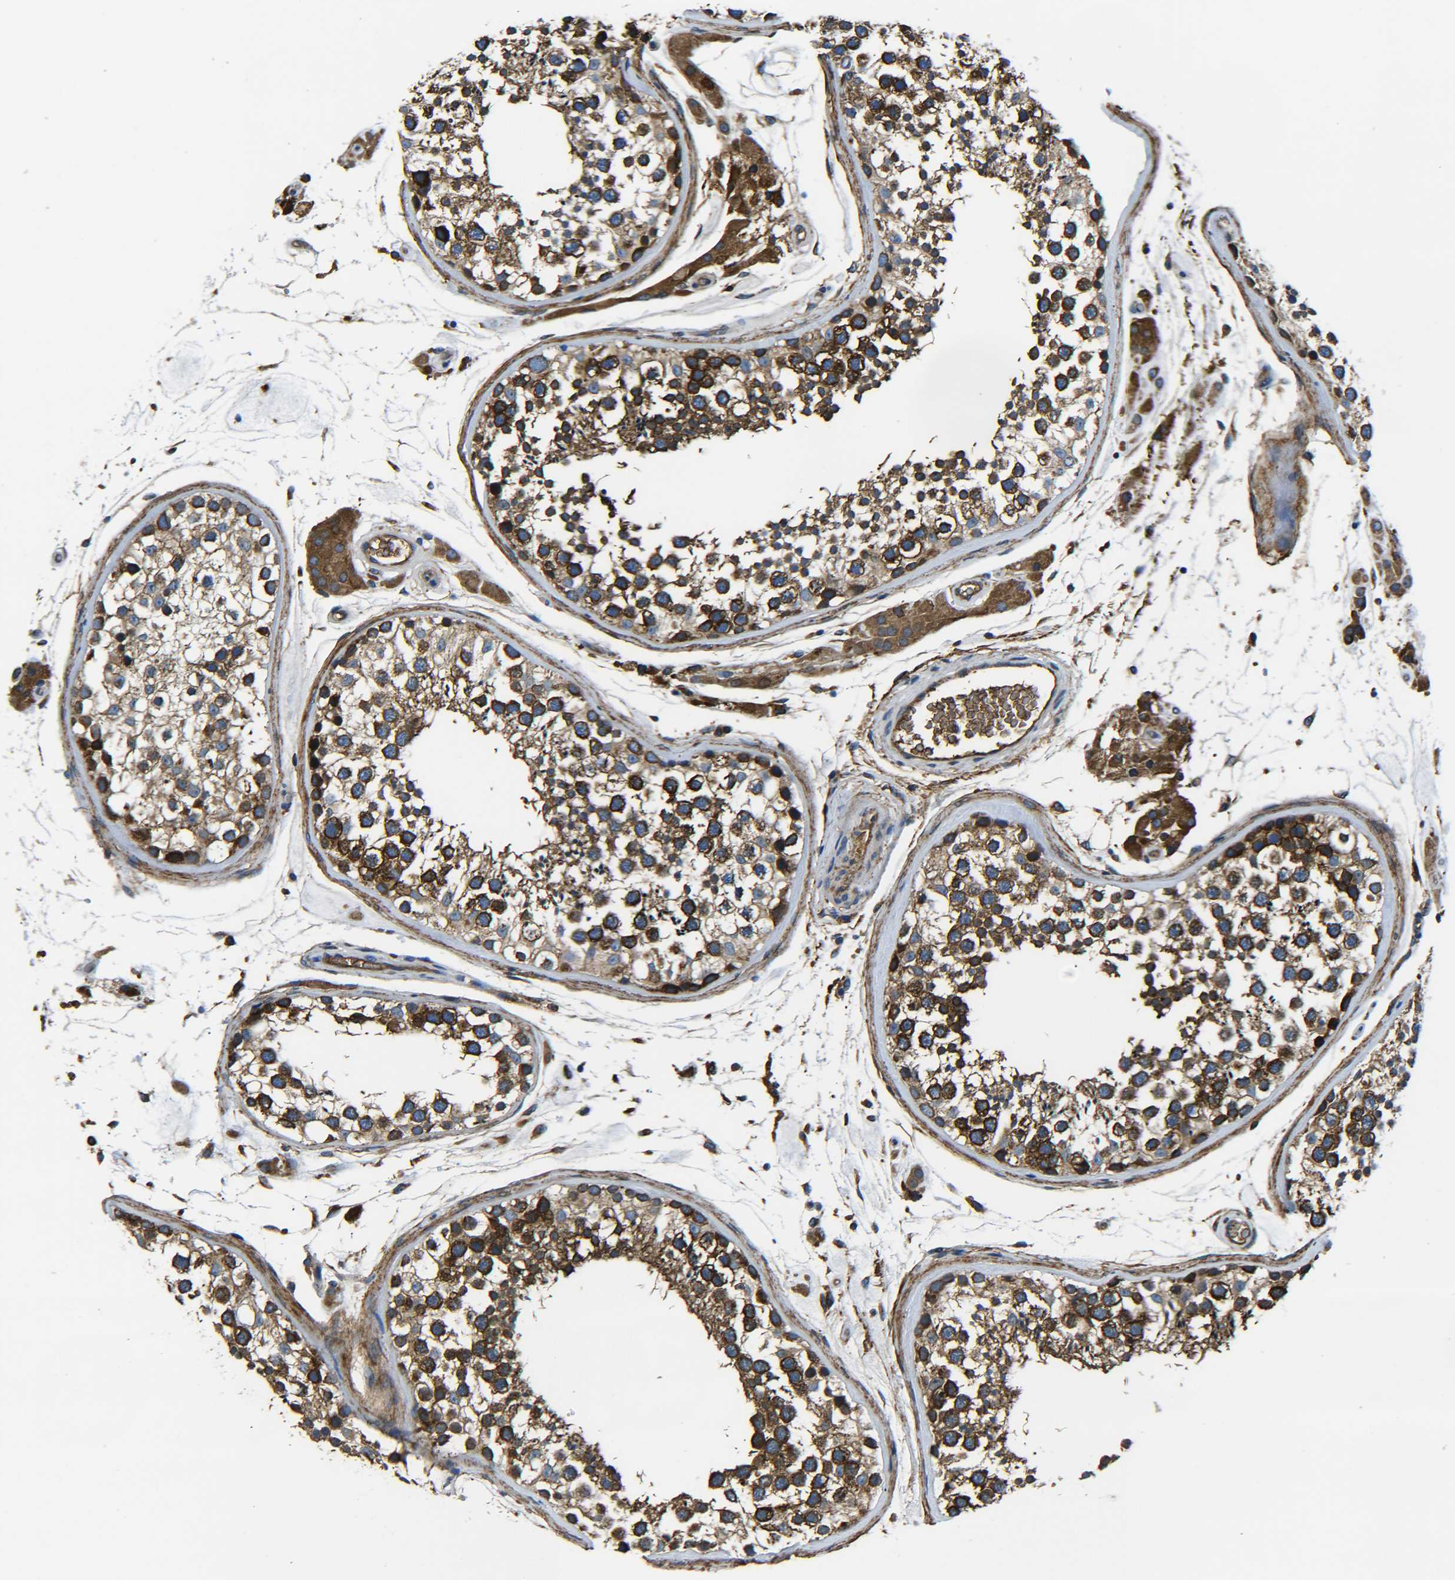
{"staining": {"intensity": "strong", "quantity": ">75%", "location": "cytoplasmic/membranous"}, "tissue": "testis", "cell_type": "Cells in seminiferous ducts", "image_type": "normal", "snomed": [{"axis": "morphology", "description": "Normal tissue, NOS"}, {"axis": "topography", "description": "Testis"}], "caption": "Brown immunohistochemical staining in normal testis shows strong cytoplasmic/membranous staining in about >75% of cells in seminiferous ducts.", "gene": "PREB", "patient": {"sex": "male", "age": 46}}